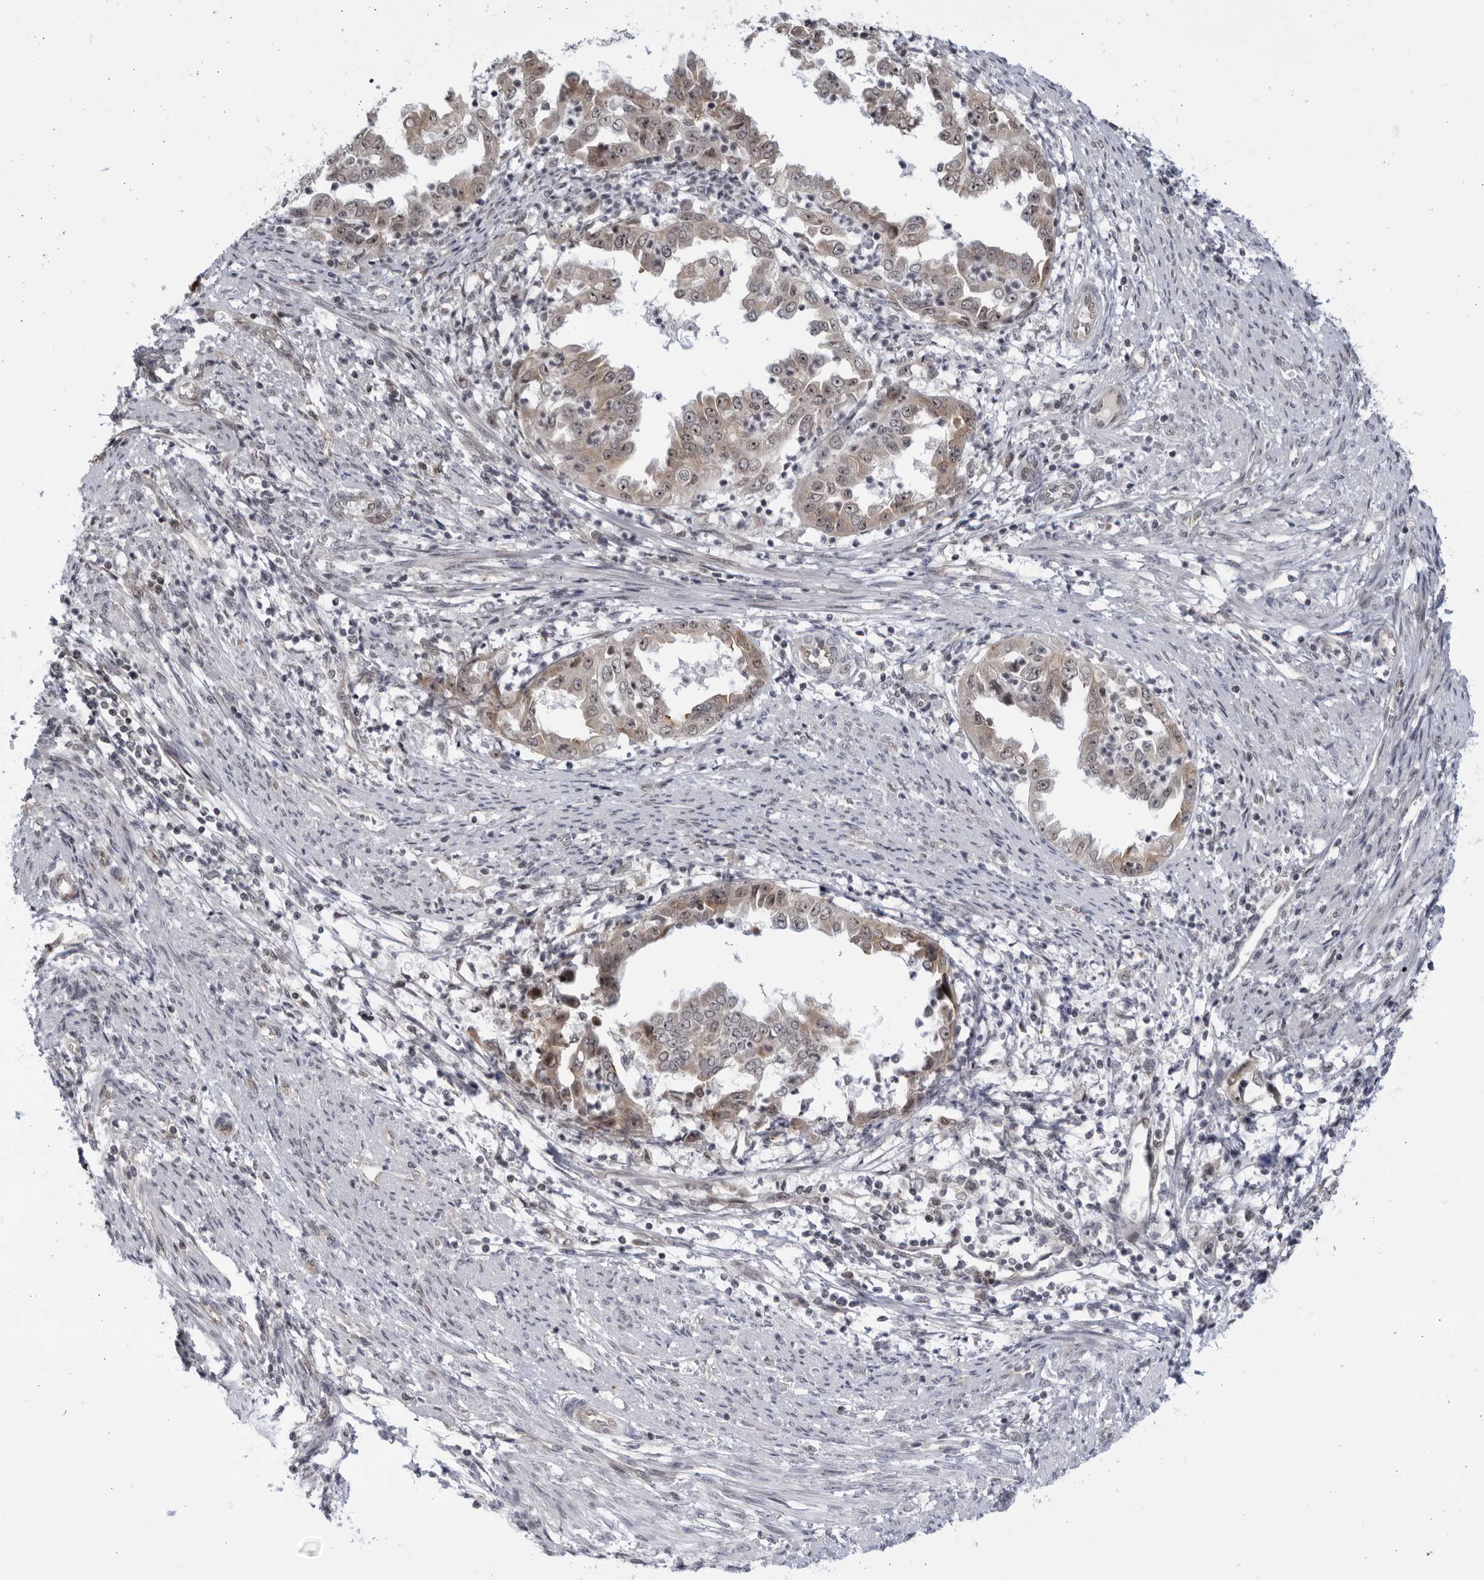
{"staining": {"intensity": "weak", "quantity": ">75%", "location": "cytoplasmic/membranous,nuclear"}, "tissue": "endometrial cancer", "cell_type": "Tumor cells", "image_type": "cancer", "snomed": [{"axis": "morphology", "description": "Adenocarcinoma, NOS"}, {"axis": "topography", "description": "Endometrium"}], "caption": "Human endometrial cancer (adenocarcinoma) stained for a protein (brown) displays weak cytoplasmic/membranous and nuclear positive expression in about >75% of tumor cells.", "gene": "ITGB3BP", "patient": {"sex": "female", "age": 85}}